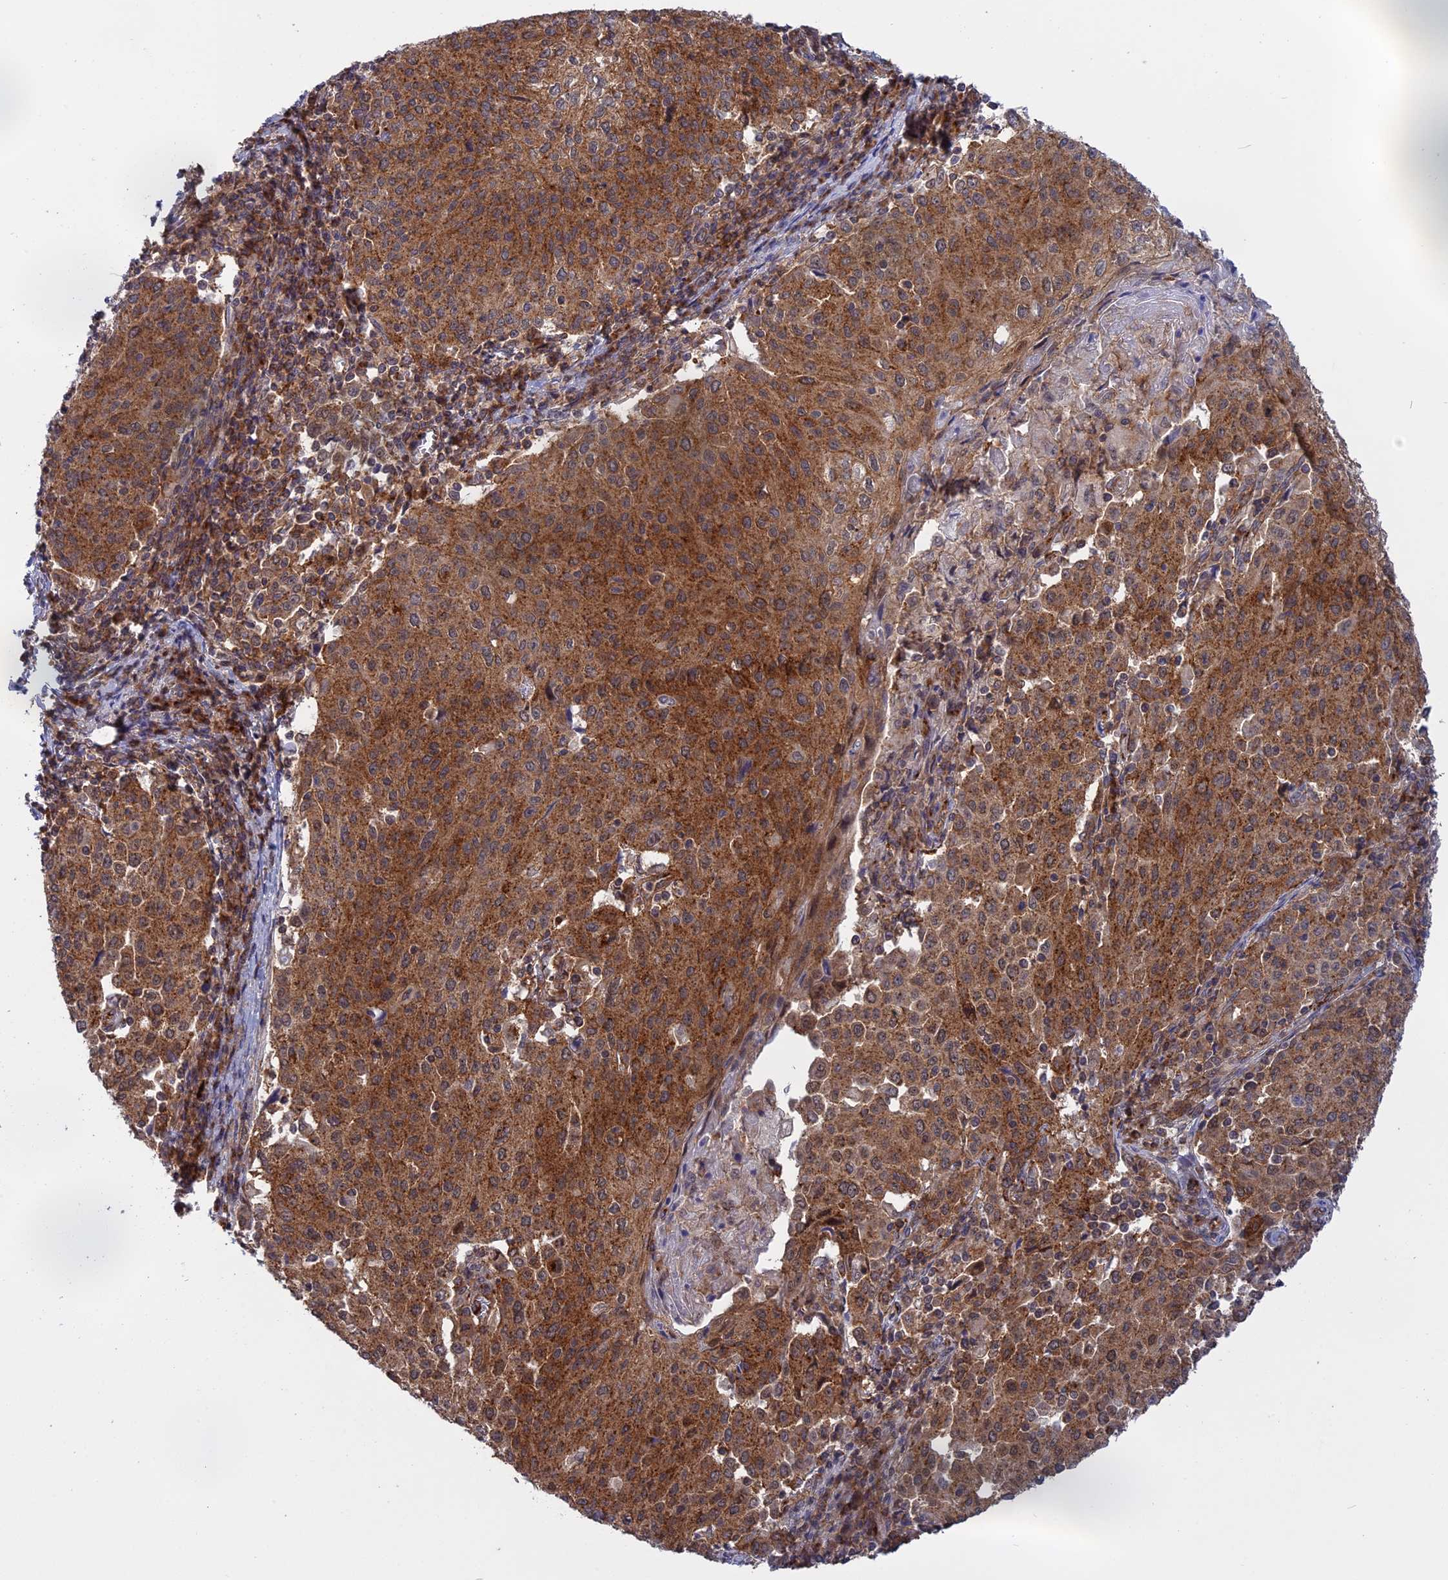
{"staining": {"intensity": "strong", "quantity": ">75%", "location": "cytoplasmic/membranous"}, "tissue": "cervical cancer", "cell_type": "Tumor cells", "image_type": "cancer", "snomed": [{"axis": "morphology", "description": "Squamous cell carcinoma, NOS"}, {"axis": "topography", "description": "Cervix"}], "caption": "There is high levels of strong cytoplasmic/membranous staining in tumor cells of cervical cancer, as demonstrated by immunohistochemical staining (brown color).", "gene": "CLINT1", "patient": {"sex": "female", "age": 46}}